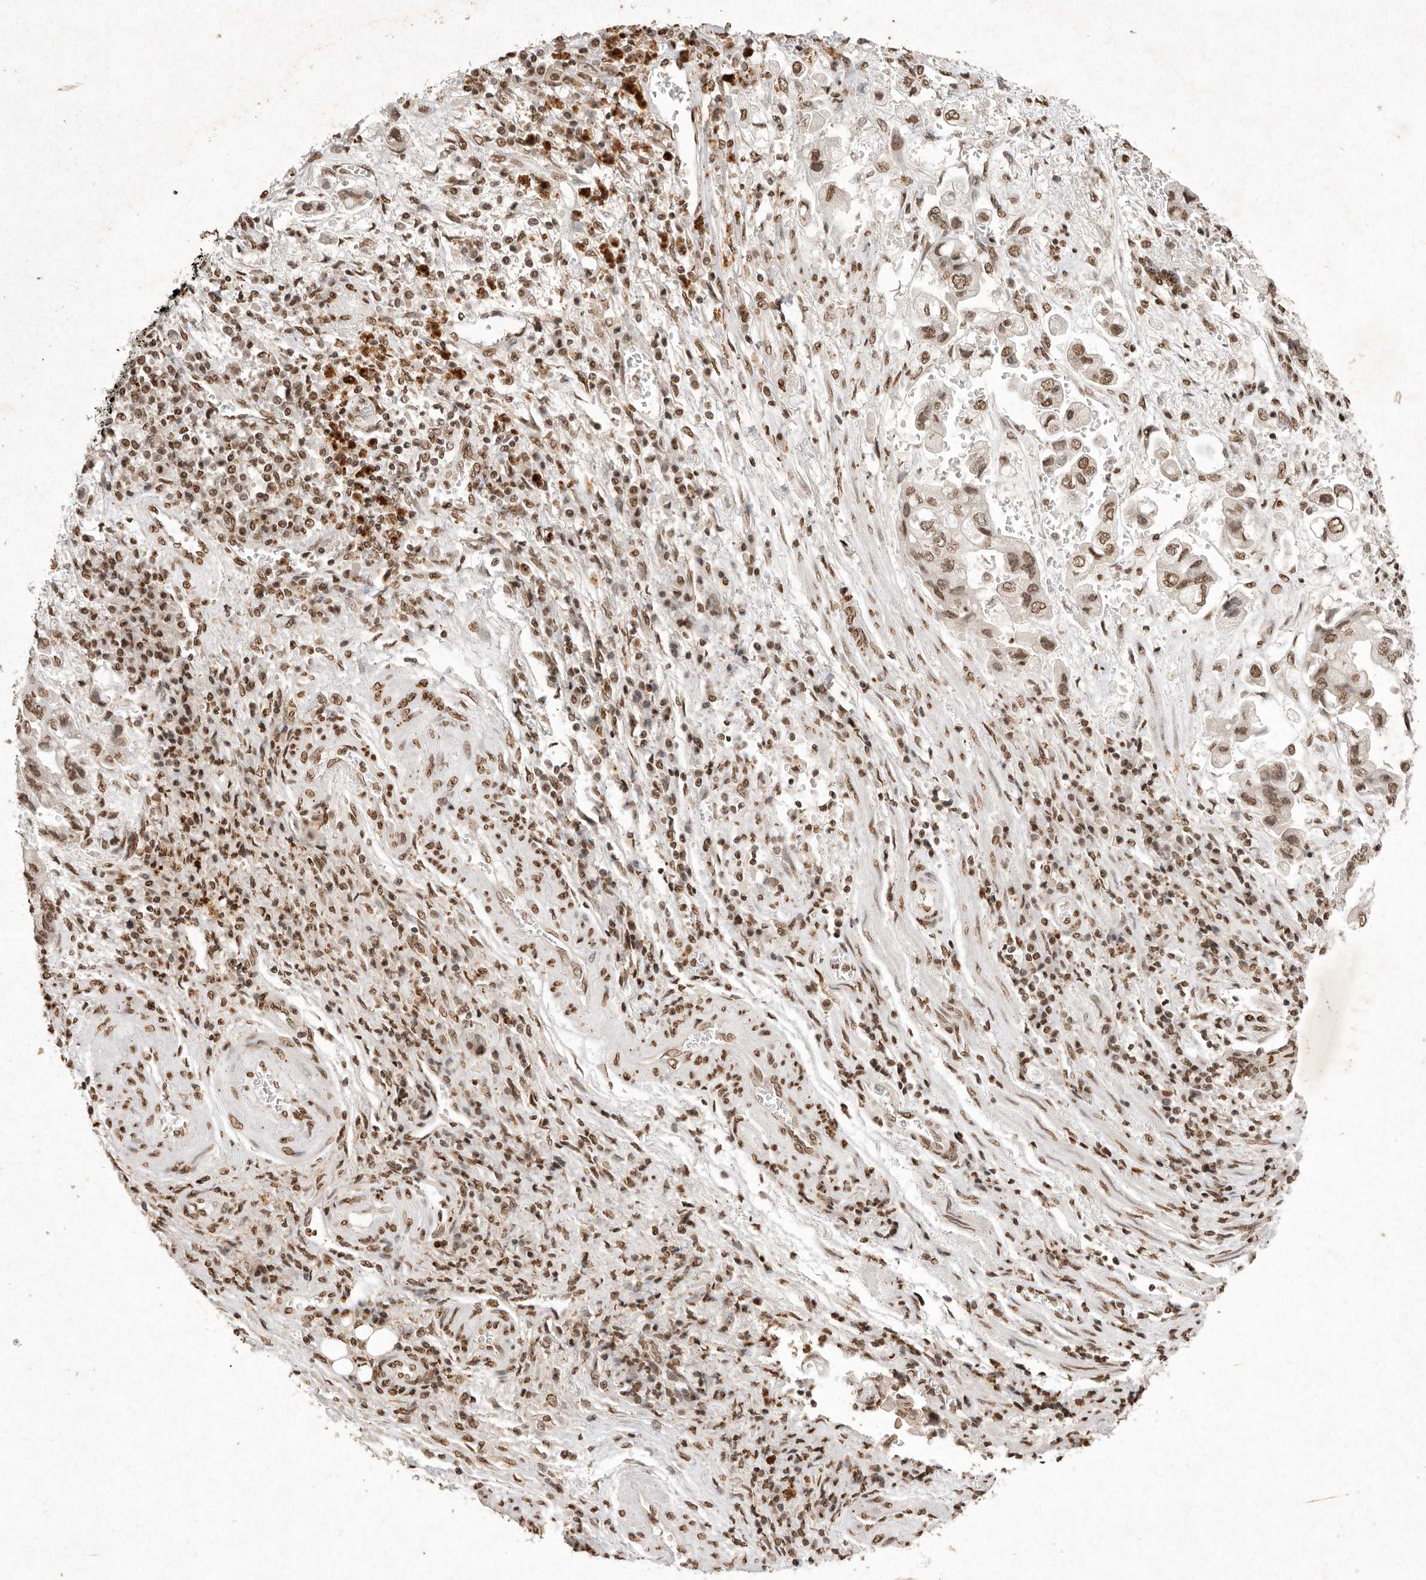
{"staining": {"intensity": "moderate", "quantity": ">75%", "location": "nuclear"}, "tissue": "stomach cancer", "cell_type": "Tumor cells", "image_type": "cancer", "snomed": [{"axis": "morphology", "description": "Adenocarcinoma, NOS"}, {"axis": "topography", "description": "Stomach"}], "caption": "Human stomach cancer stained with a protein marker demonstrates moderate staining in tumor cells.", "gene": "NKX3-2", "patient": {"sex": "male", "age": 62}}